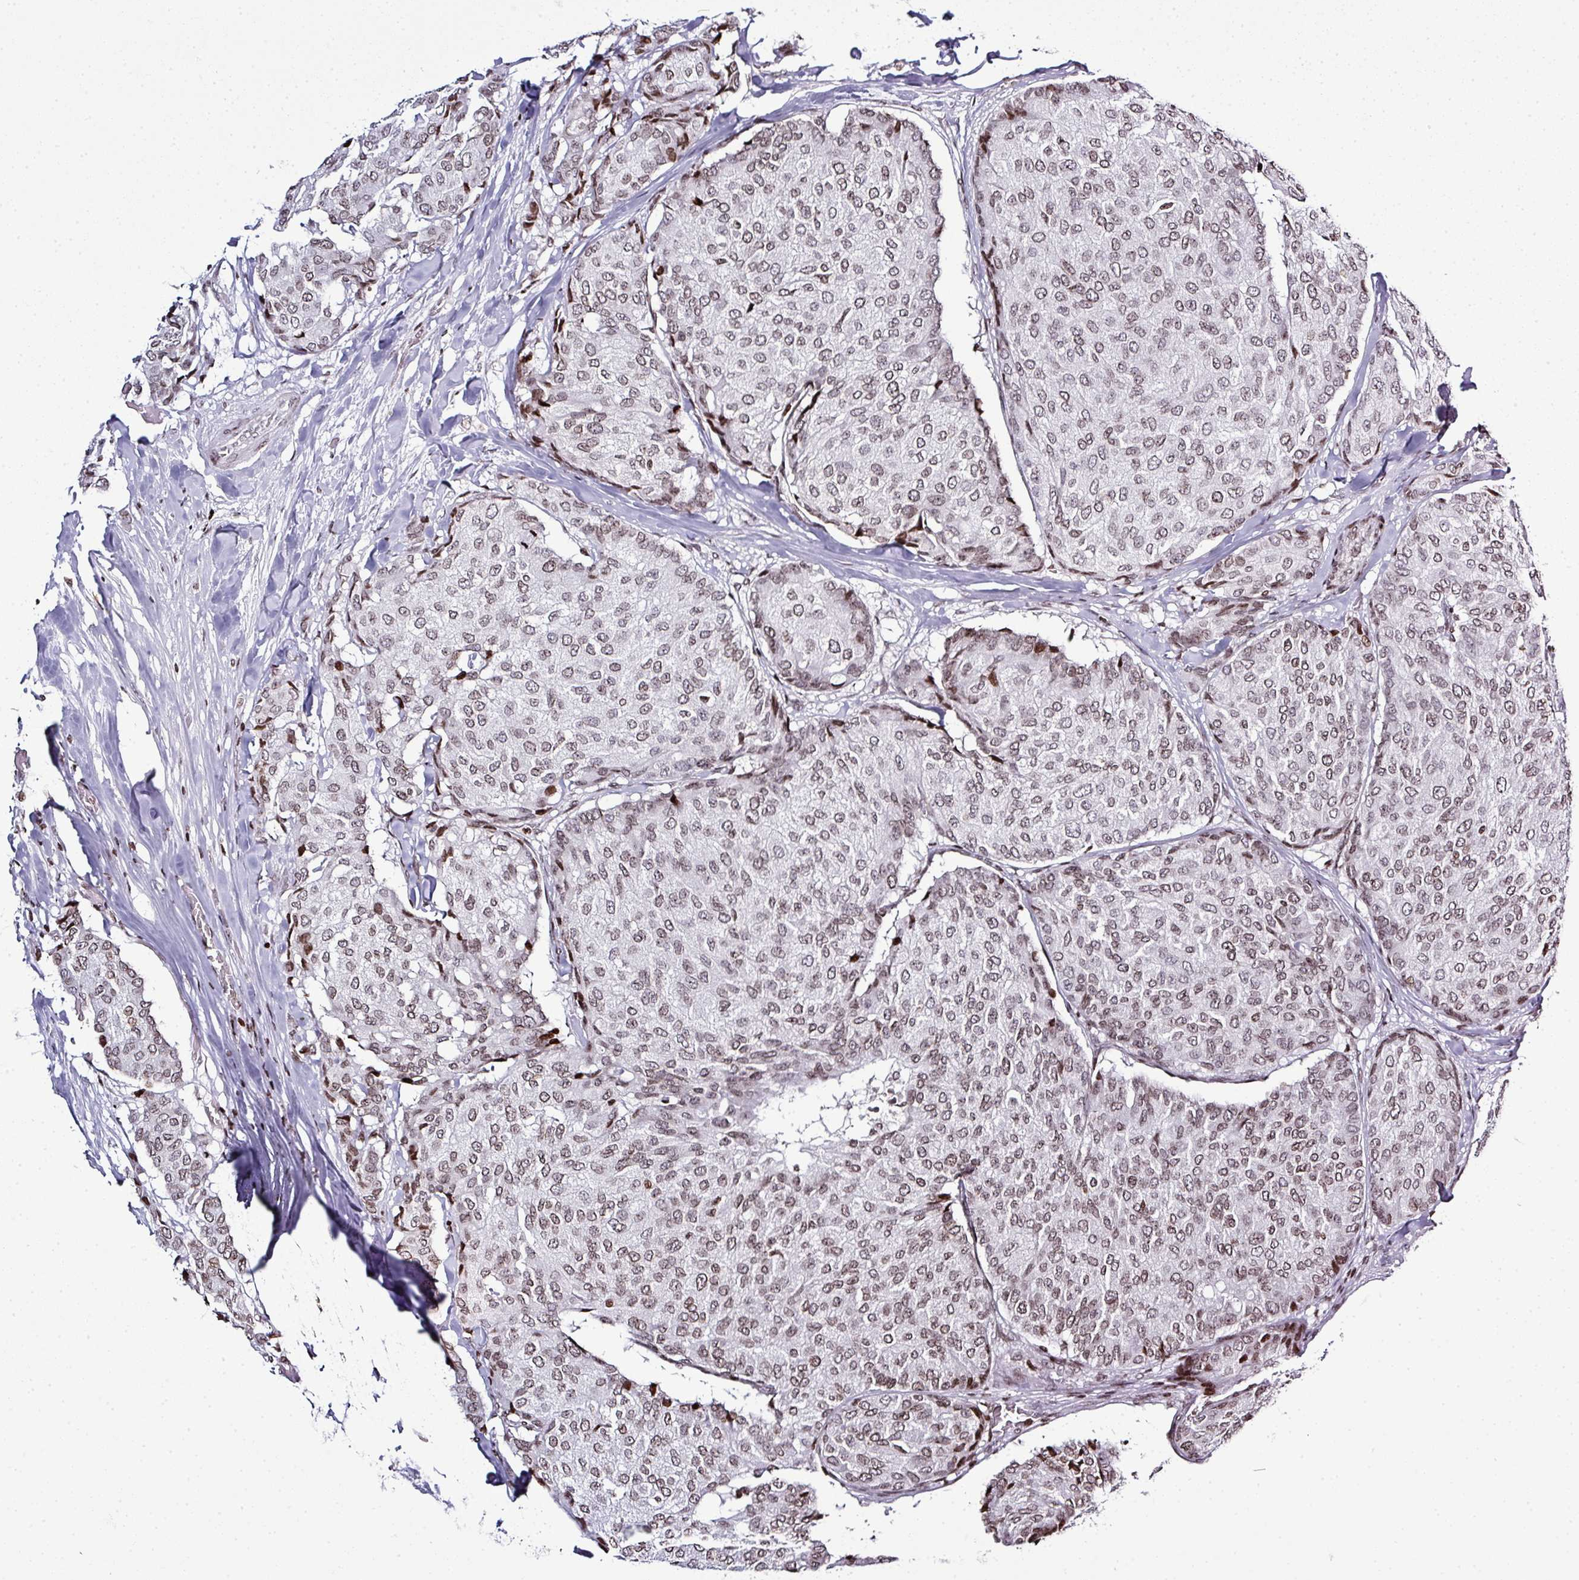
{"staining": {"intensity": "weak", "quantity": ">75%", "location": "nuclear"}, "tissue": "breast cancer", "cell_type": "Tumor cells", "image_type": "cancer", "snomed": [{"axis": "morphology", "description": "Duct carcinoma"}, {"axis": "topography", "description": "Breast"}], "caption": "IHC (DAB (3,3'-diaminobenzidine)) staining of breast cancer (intraductal carcinoma) demonstrates weak nuclear protein positivity in about >75% of tumor cells. IHC stains the protein of interest in brown and the nuclei are stained blue.", "gene": "RASL11A", "patient": {"sex": "female", "age": 75}}